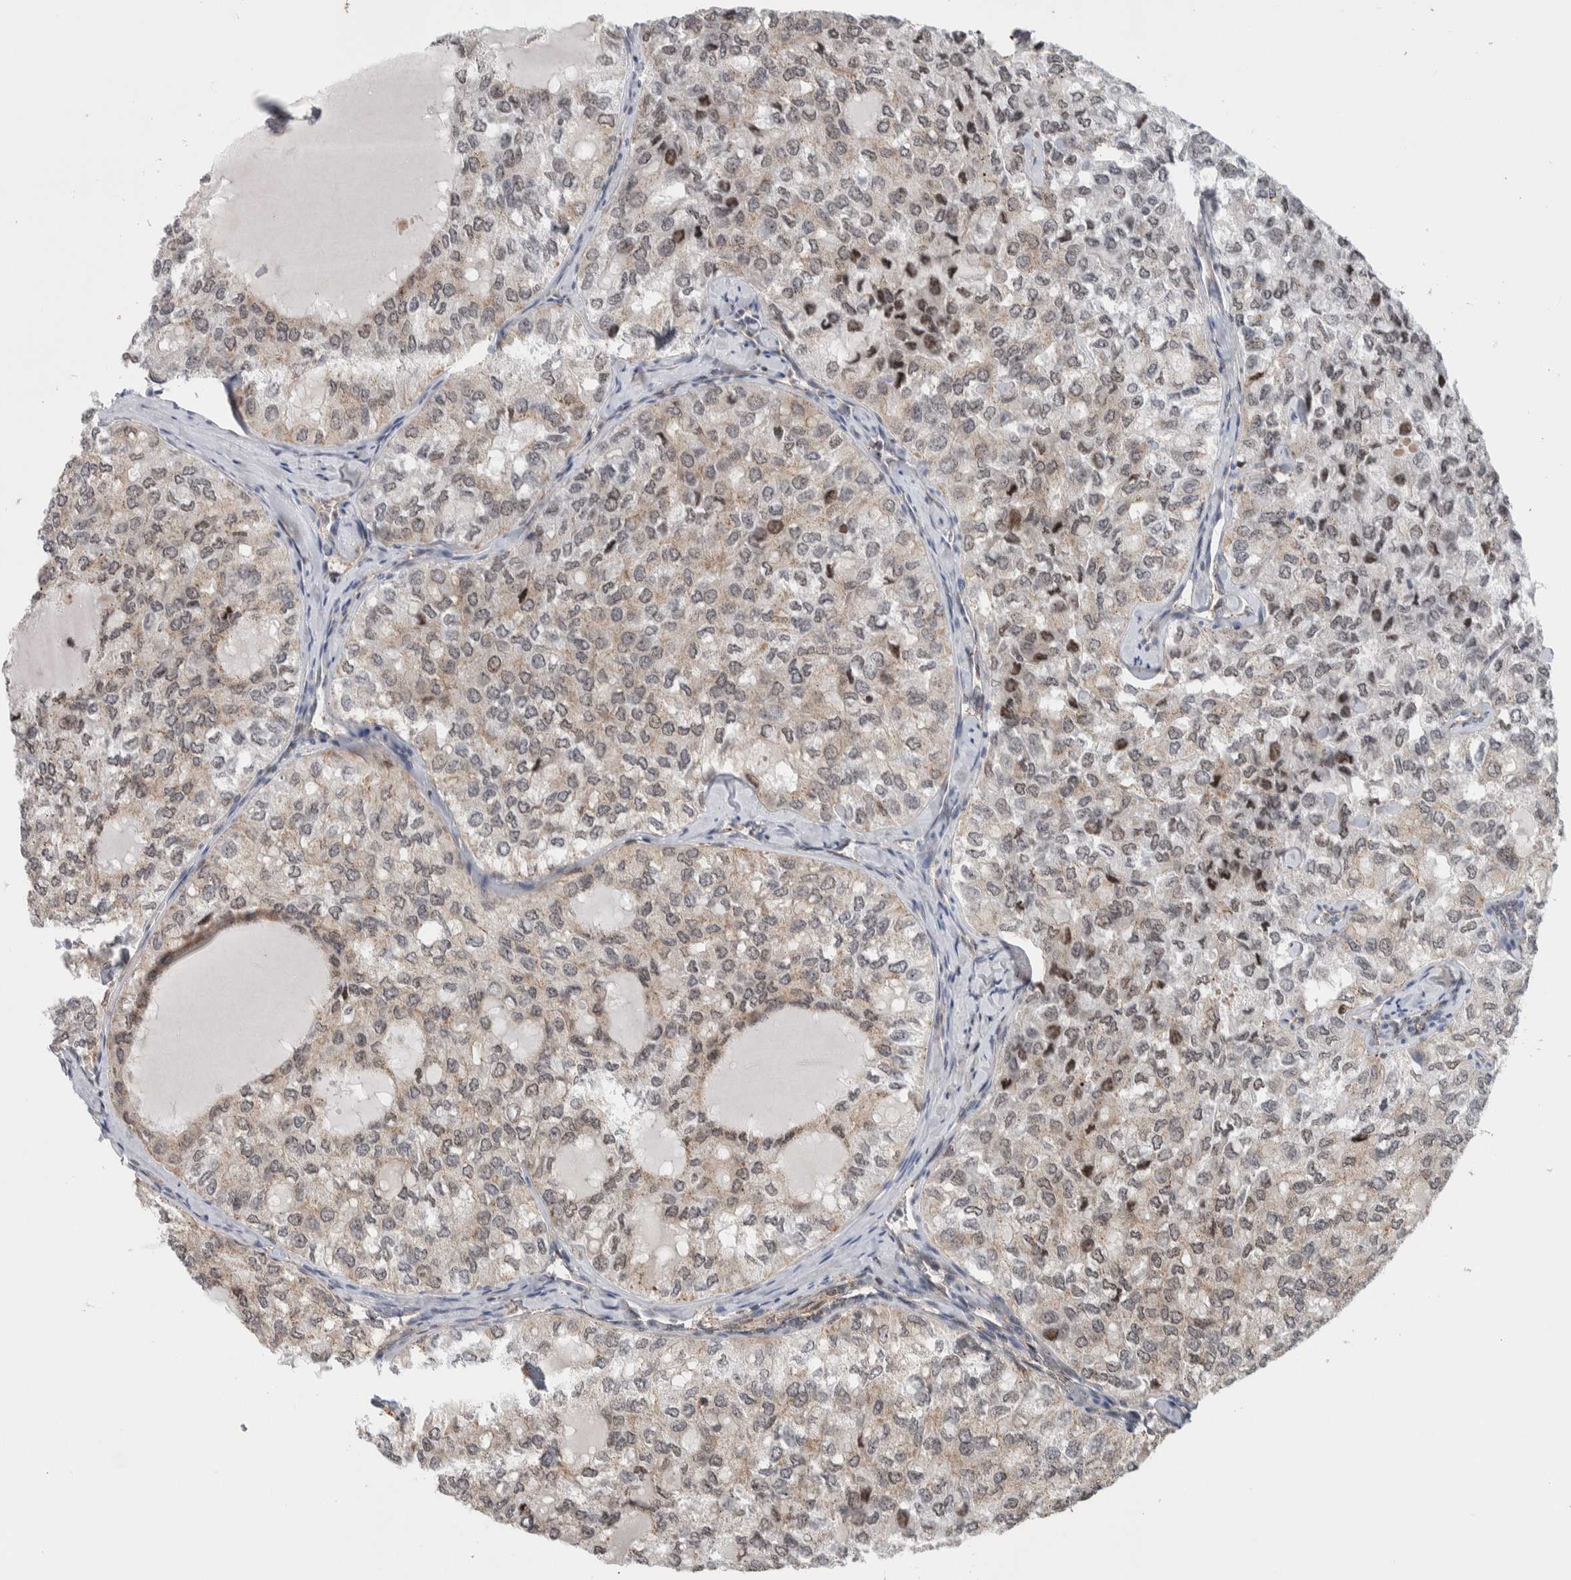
{"staining": {"intensity": "weak", "quantity": ">75%", "location": "cytoplasmic/membranous,nuclear"}, "tissue": "thyroid cancer", "cell_type": "Tumor cells", "image_type": "cancer", "snomed": [{"axis": "morphology", "description": "Follicular adenoma carcinoma, NOS"}, {"axis": "topography", "description": "Thyroid gland"}], "caption": "Thyroid cancer tissue displays weak cytoplasmic/membranous and nuclear positivity in about >75% of tumor cells", "gene": "MSL1", "patient": {"sex": "male", "age": 75}}